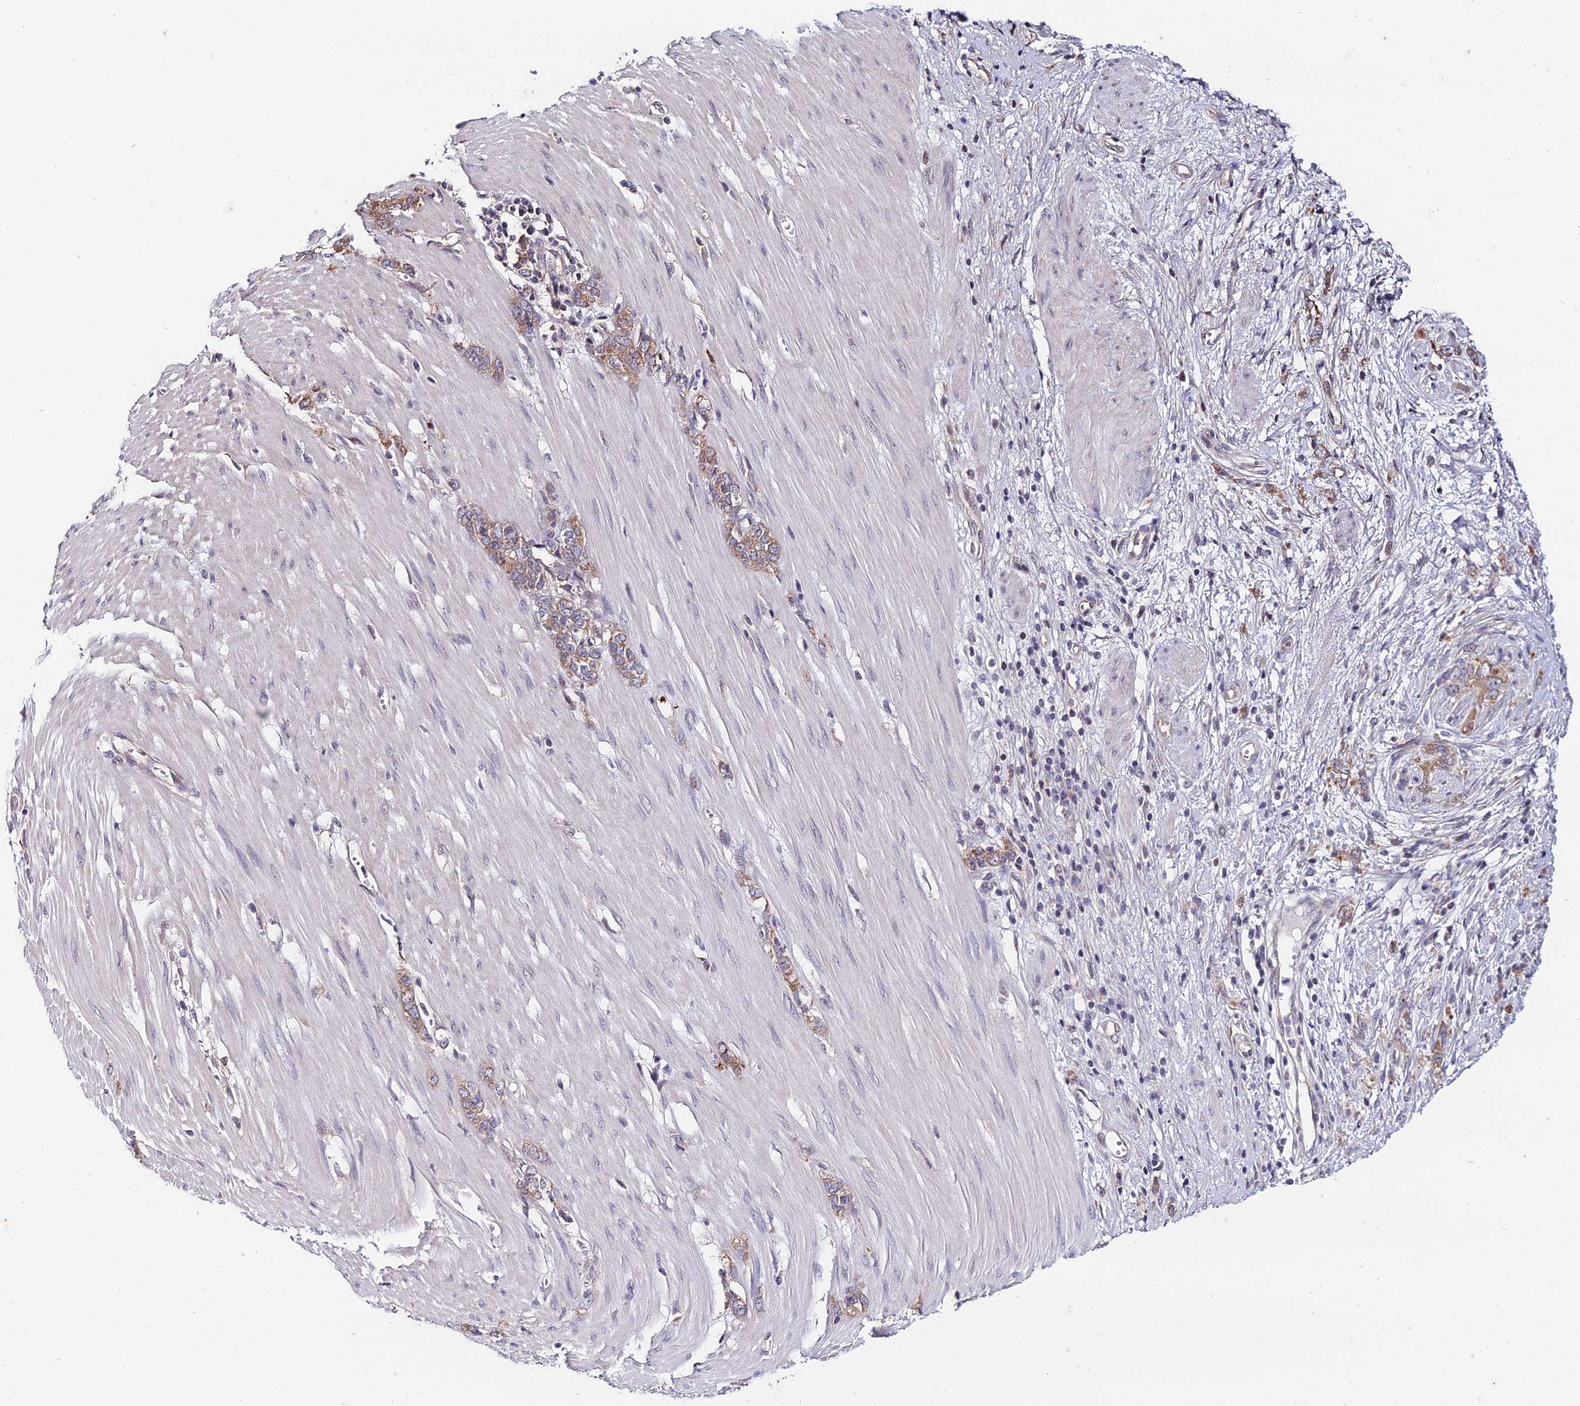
{"staining": {"intensity": "moderate", "quantity": ">75%", "location": "cytoplasmic/membranous"}, "tissue": "stomach cancer", "cell_type": "Tumor cells", "image_type": "cancer", "snomed": [{"axis": "morphology", "description": "Adenocarcinoma, NOS"}, {"axis": "topography", "description": "Stomach"}], "caption": "DAB (3,3'-diaminobenzidine) immunohistochemical staining of stomach cancer (adenocarcinoma) demonstrates moderate cytoplasmic/membranous protein staining in approximately >75% of tumor cells.", "gene": "INPP4A", "patient": {"sex": "female", "age": 76}}